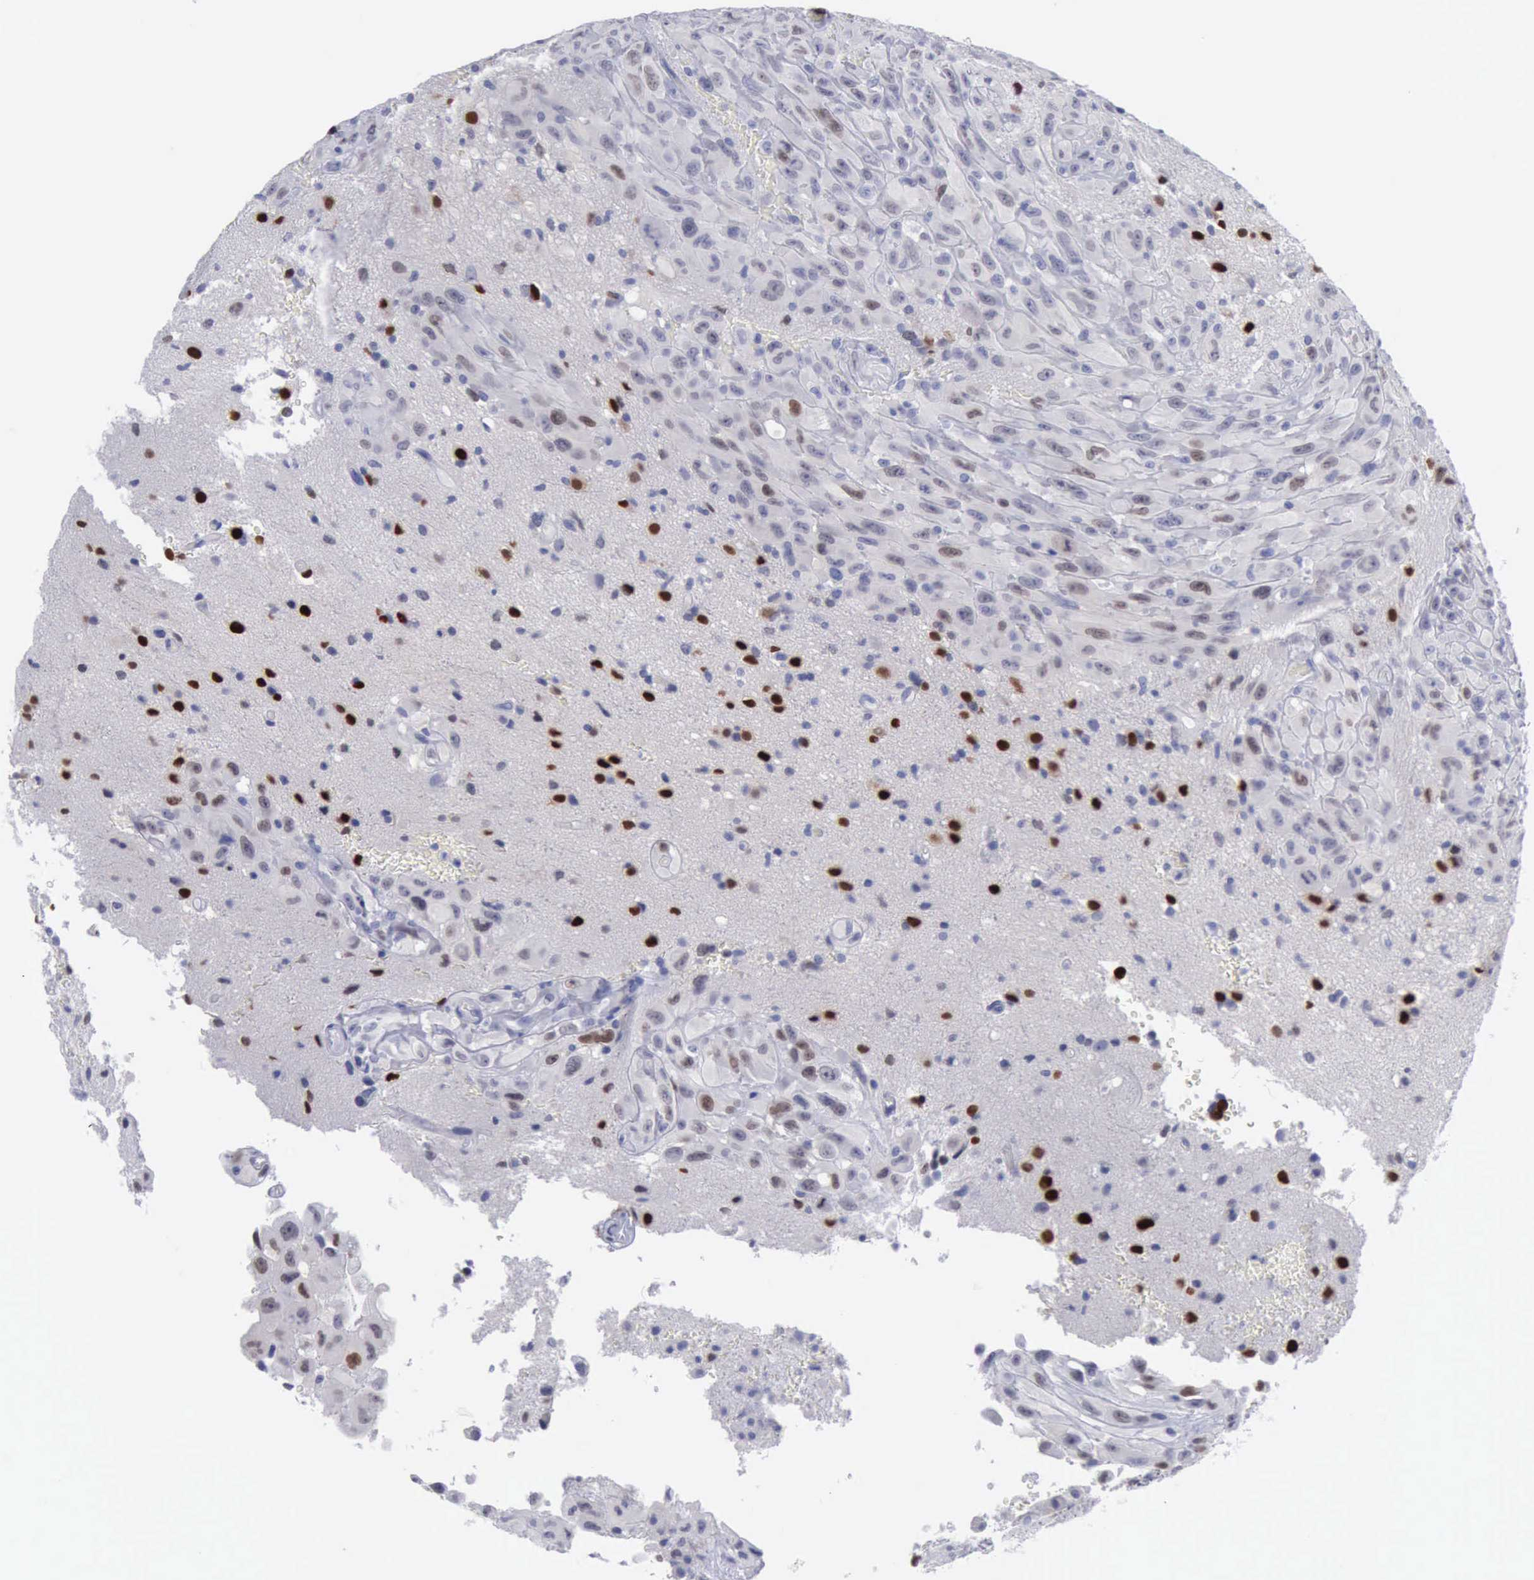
{"staining": {"intensity": "negative", "quantity": "none", "location": "none"}, "tissue": "glioma", "cell_type": "Tumor cells", "image_type": "cancer", "snomed": [{"axis": "morphology", "description": "Glioma, malignant, High grade"}, {"axis": "topography", "description": "Brain"}], "caption": "DAB immunohistochemical staining of glioma exhibits no significant staining in tumor cells.", "gene": "SATB2", "patient": {"sex": "male", "age": 48}}